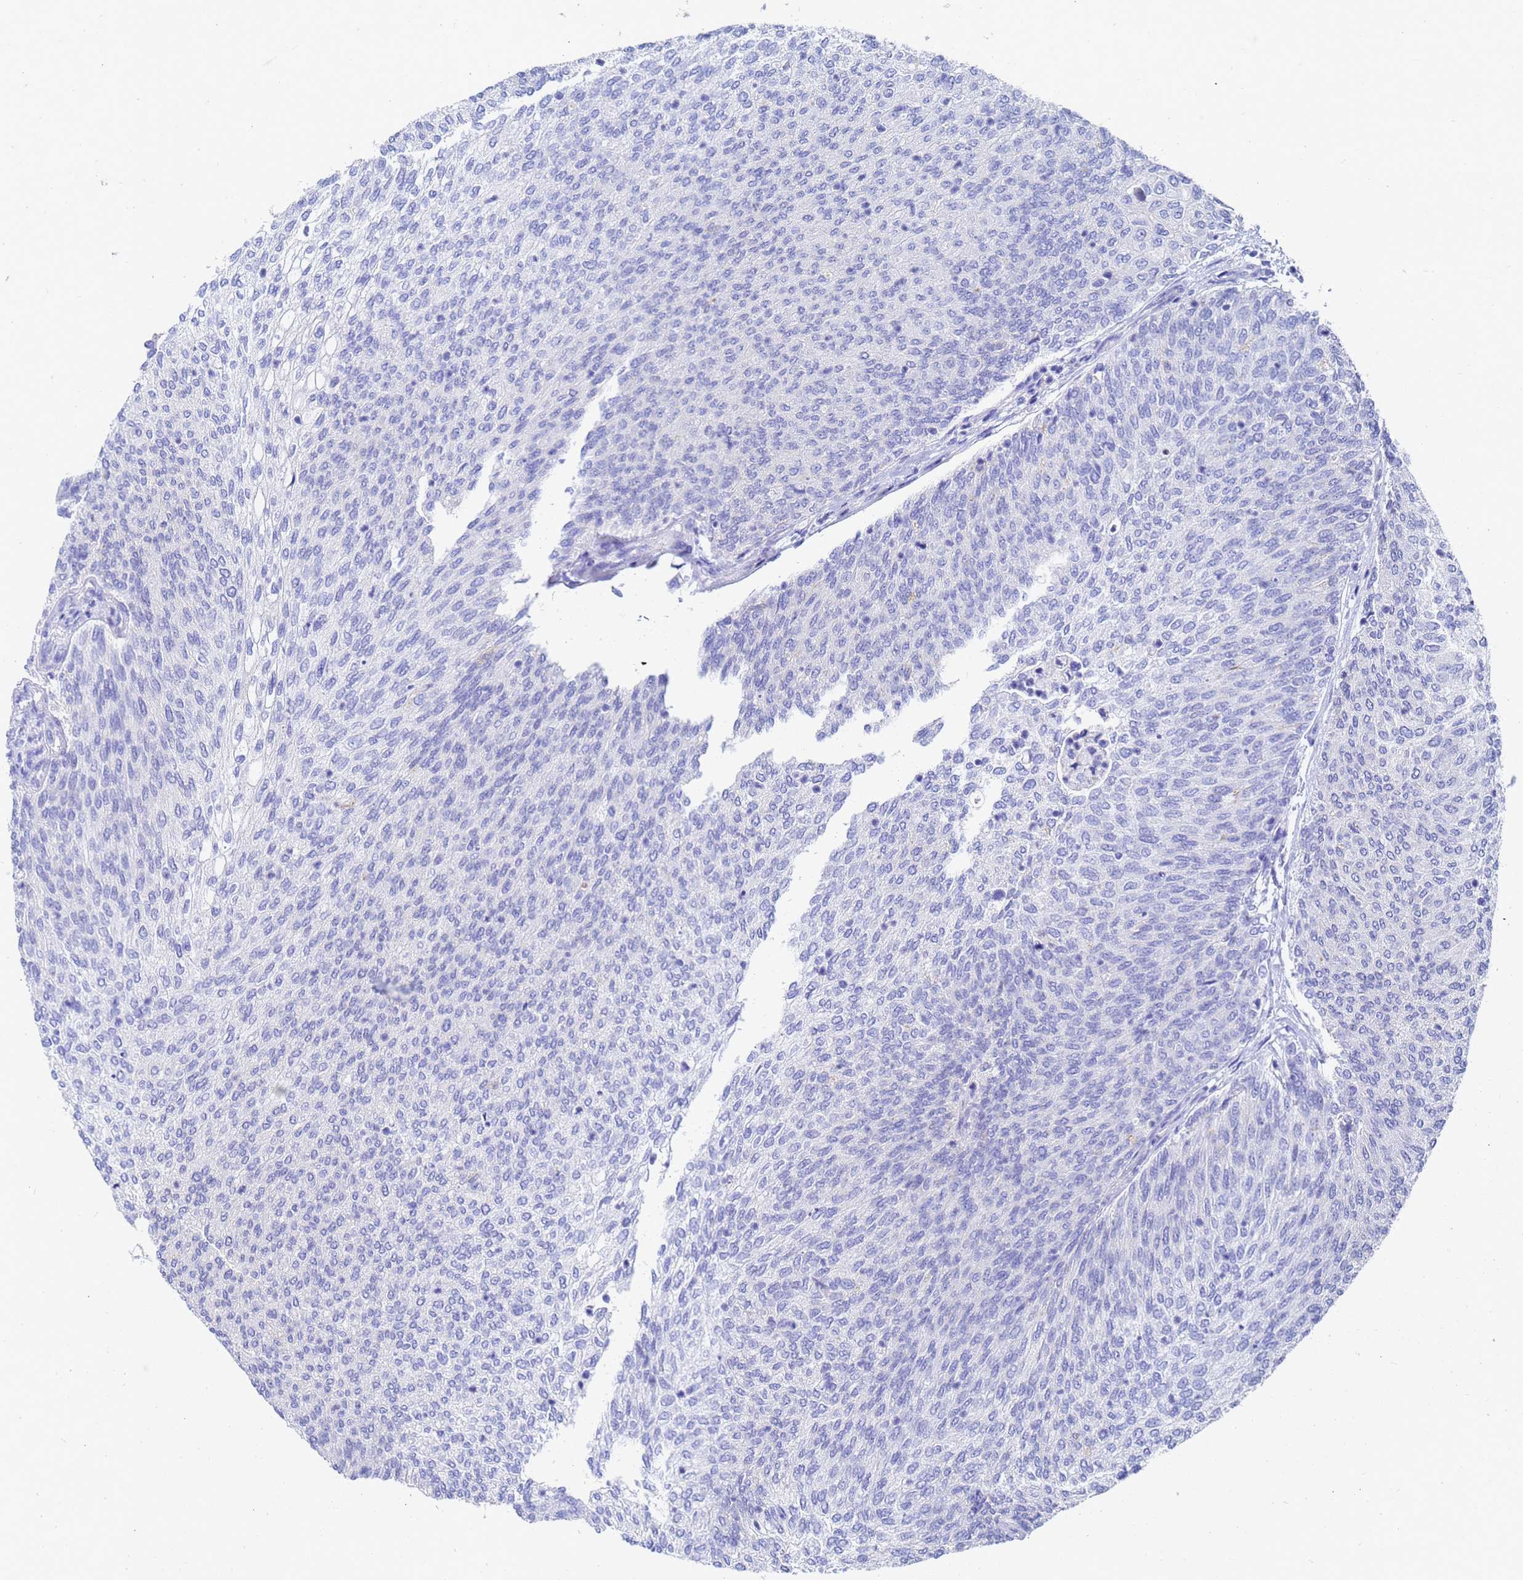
{"staining": {"intensity": "negative", "quantity": "none", "location": "none"}, "tissue": "urothelial cancer", "cell_type": "Tumor cells", "image_type": "cancer", "snomed": [{"axis": "morphology", "description": "Urothelial carcinoma, Low grade"}, {"axis": "topography", "description": "Urinary bladder"}], "caption": "Micrograph shows no significant protein staining in tumor cells of urothelial cancer. Nuclei are stained in blue.", "gene": "C2orf72", "patient": {"sex": "female", "age": 79}}